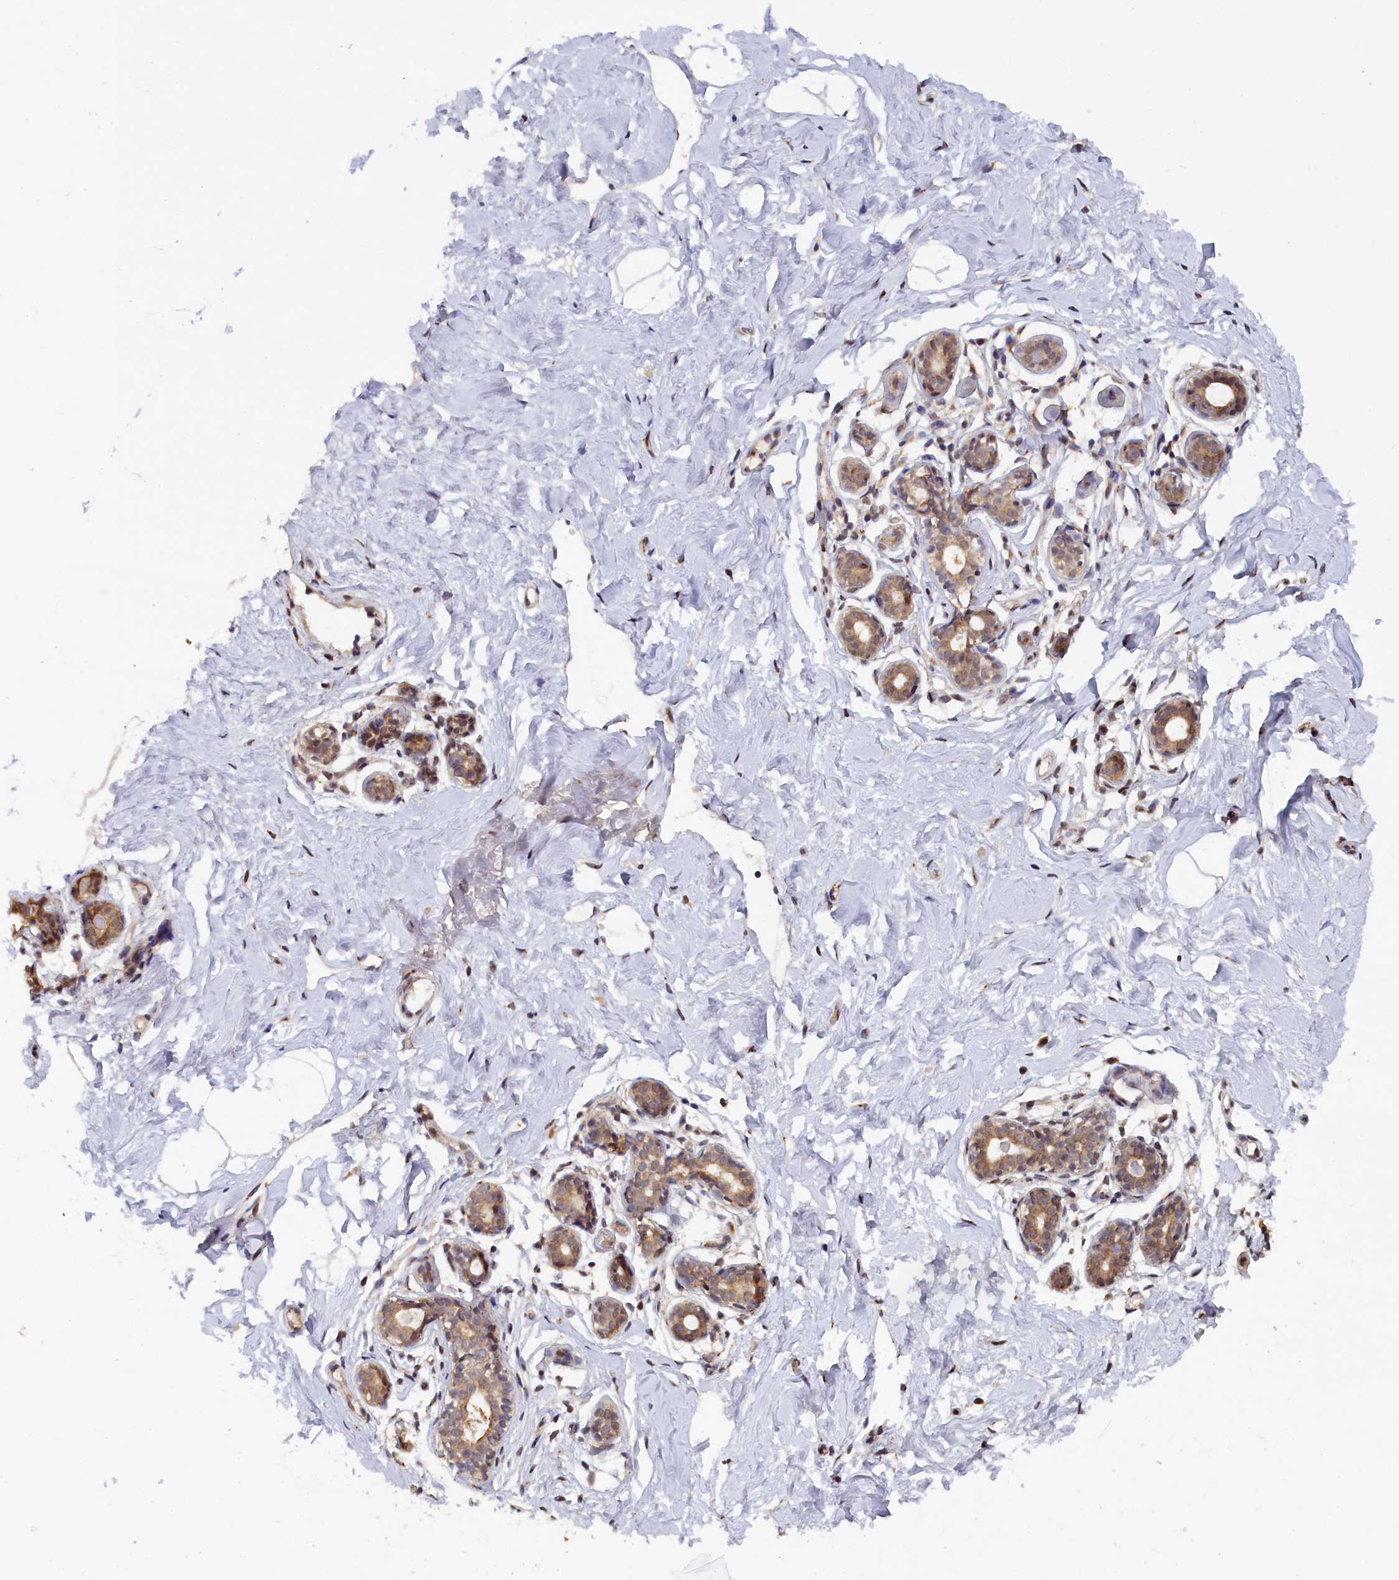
{"staining": {"intensity": "moderate", "quantity": "25%-75%", "location": "cytoplasmic/membranous"}, "tissue": "breast", "cell_type": "Adipocytes", "image_type": "normal", "snomed": [{"axis": "morphology", "description": "Normal tissue, NOS"}, {"axis": "morphology", "description": "Adenoma, NOS"}, {"axis": "topography", "description": "Breast"}], "caption": "Moderate cytoplasmic/membranous expression is identified in approximately 25%-75% of adipocytes in unremarkable breast.", "gene": "PIGQ", "patient": {"sex": "female", "age": 23}}